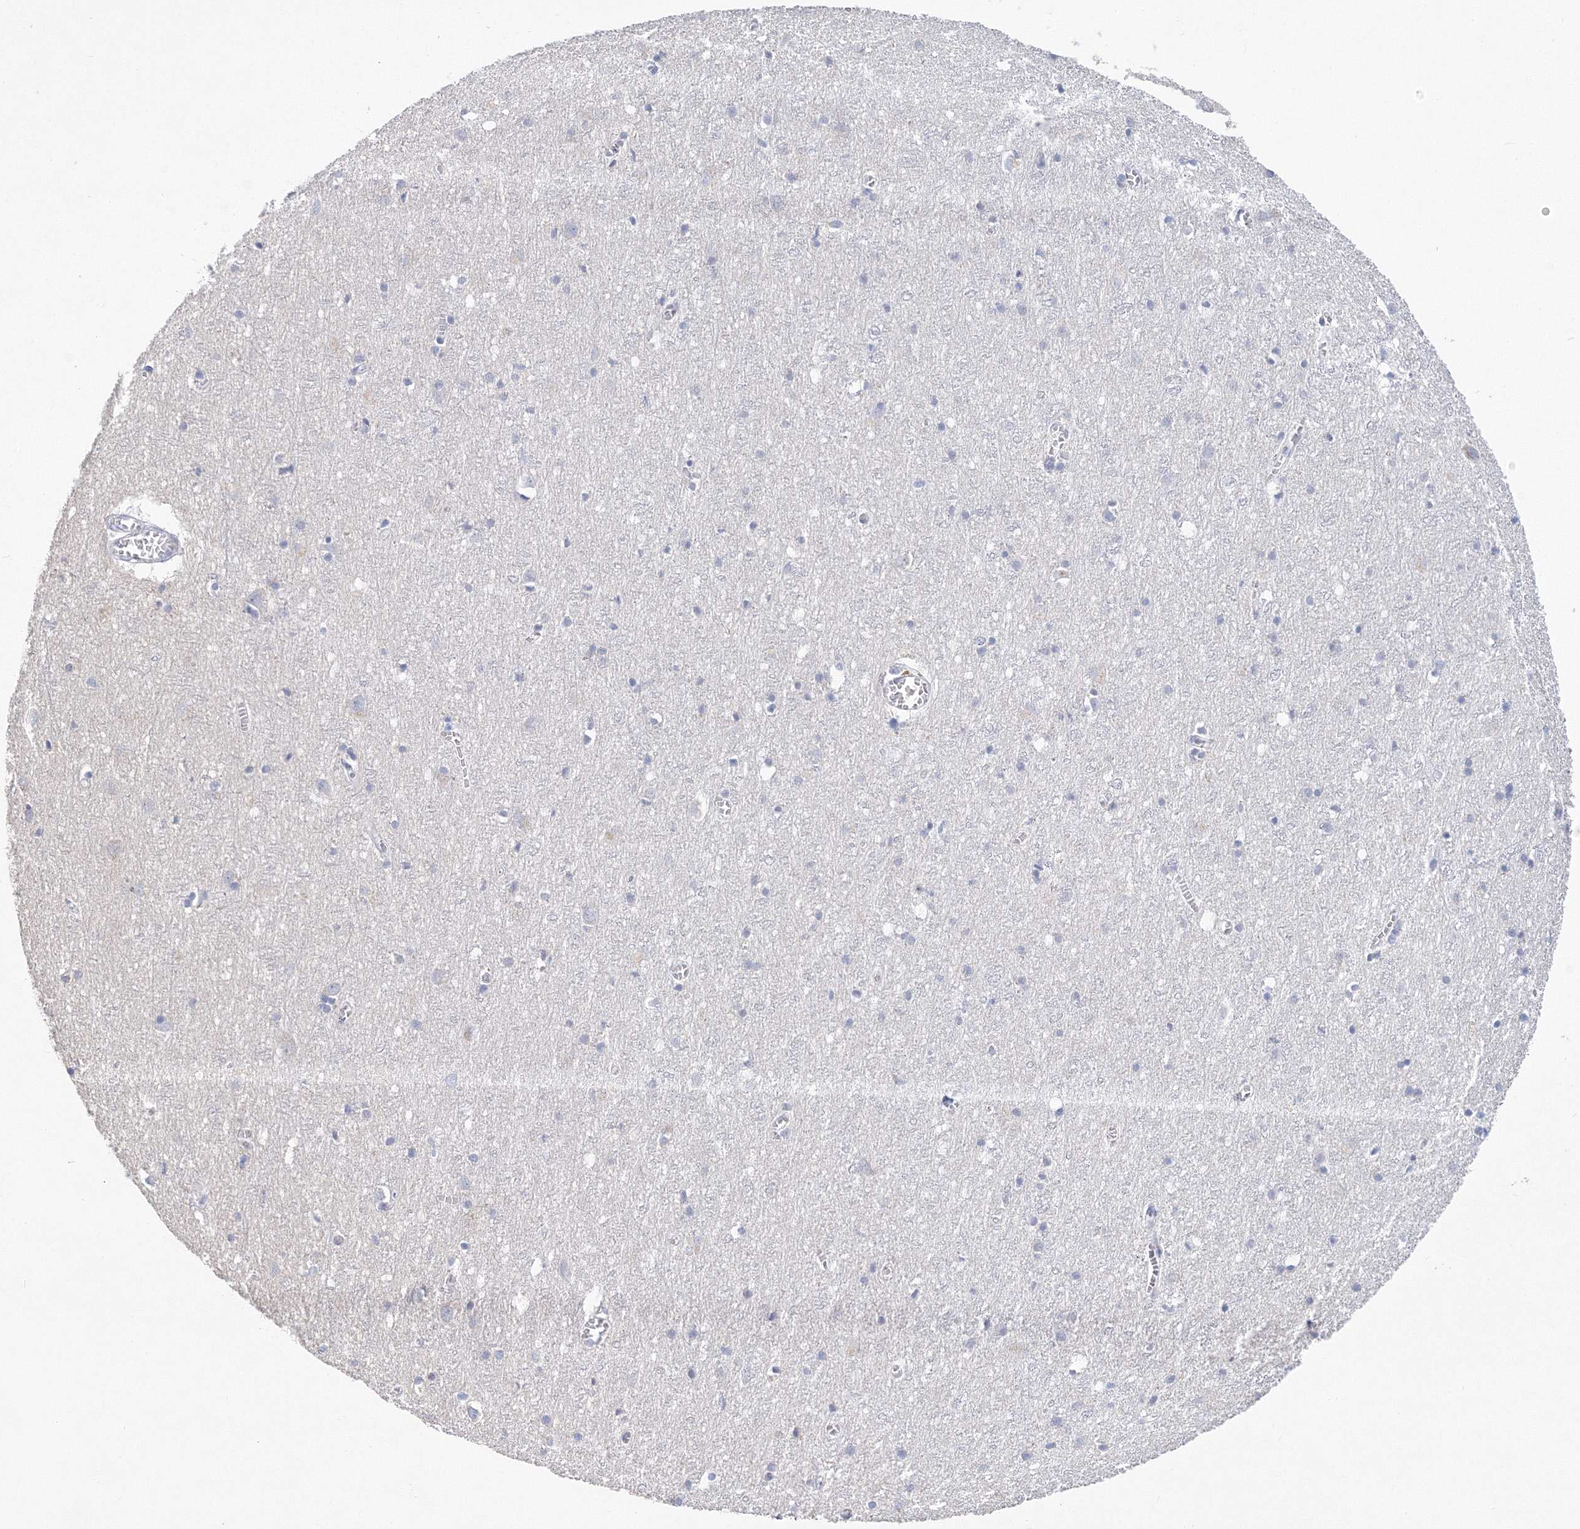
{"staining": {"intensity": "negative", "quantity": "none", "location": "none"}, "tissue": "cerebral cortex", "cell_type": "Endothelial cells", "image_type": "normal", "snomed": [{"axis": "morphology", "description": "Normal tissue, NOS"}, {"axis": "topography", "description": "Cerebral cortex"}], "caption": "DAB immunohistochemical staining of benign human cerebral cortex demonstrates no significant staining in endothelial cells.", "gene": "LRRIQ4", "patient": {"sex": "female", "age": 64}}